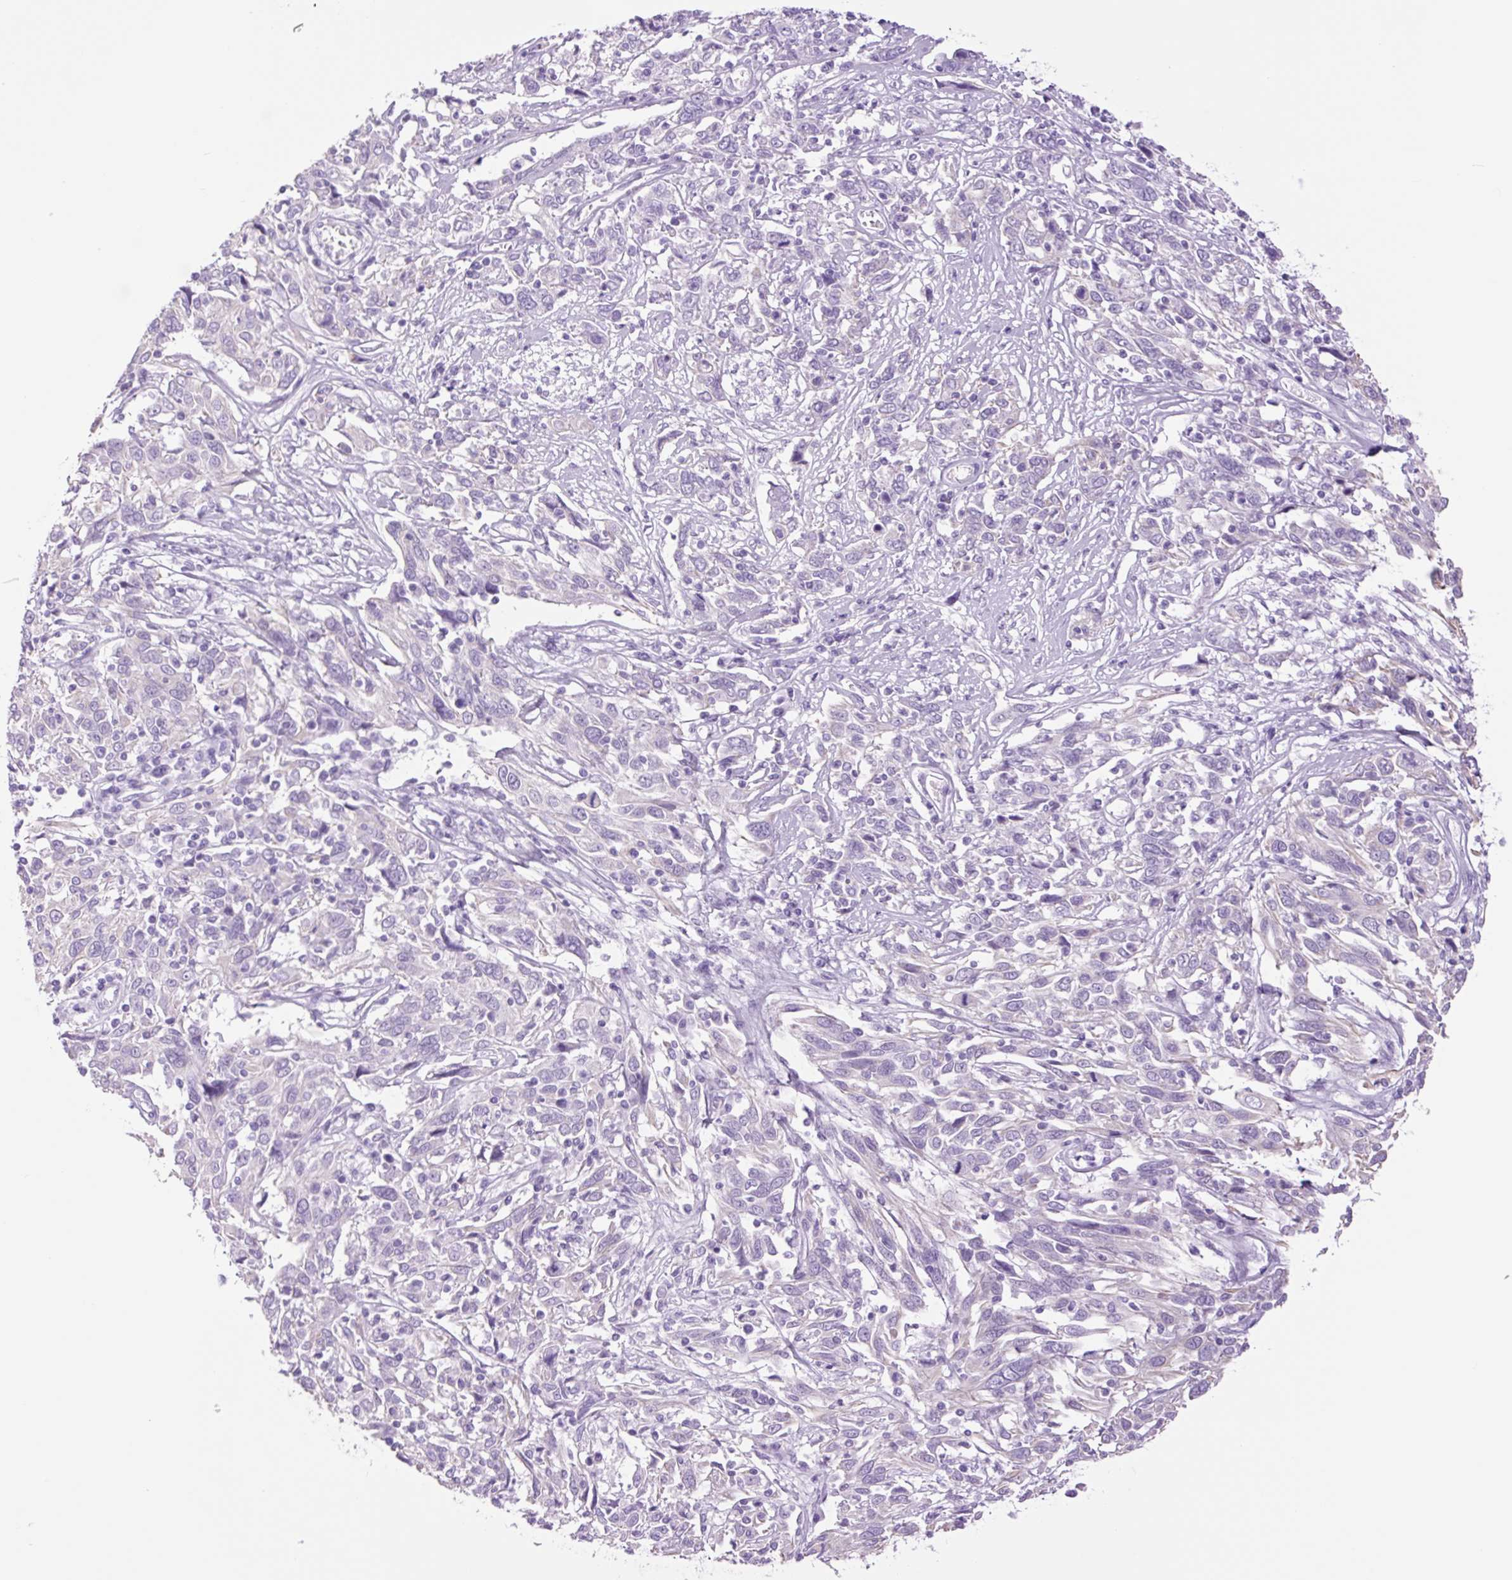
{"staining": {"intensity": "negative", "quantity": "none", "location": "none"}, "tissue": "cervical cancer", "cell_type": "Tumor cells", "image_type": "cancer", "snomed": [{"axis": "morphology", "description": "Squamous cell carcinoma, NOS"}, {"axis": "topography", "description": "Cervix"}], "caption": "There is no significant expression in tumor cells of cervical cancer. Brightfield microscopy of IHC stained with DAB (brown) and hematoxylin (blue), captured at high magnification.", "gene": "TFF2", "patient": {"sex": "female", "age": 46}}